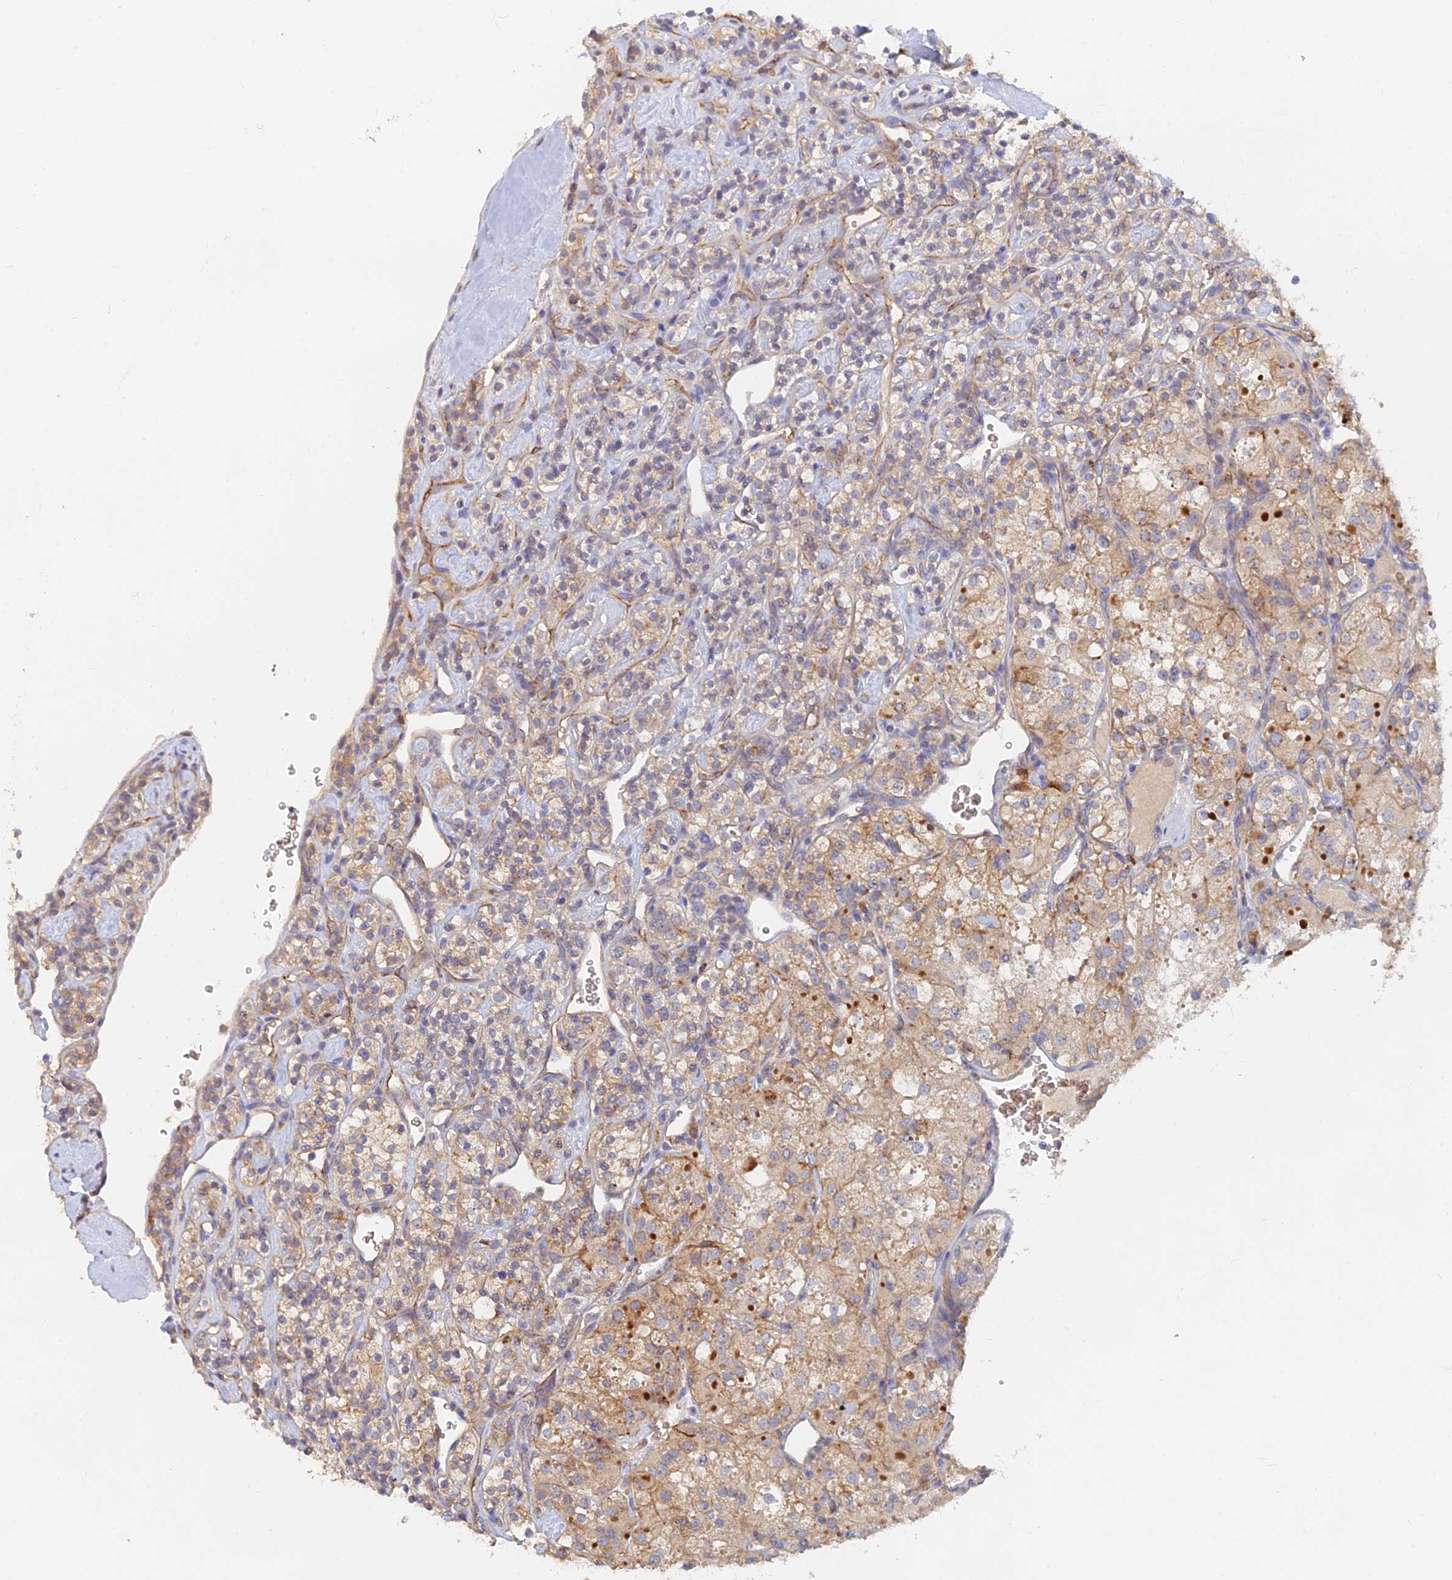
{"staining": {"intensity": "moderate", "quantity": "25%-75%", "location": "cytoplasmic/membranous"}, "tissue": "renal cancer", "cell_type": "Tumor cells", "image_type": "cancer", "snomed": [{"axis": "morphology", "description": "Adenocarcinoma, NOS"}, {"axis": "topography", "description": "Kidney"}], "caption": "This histopathology image reveals renal cancer (adenocarcinoma) stained with immunohistochemistry to label a protein in brown. The cytoplasmic/membranous of tumor cells show moderate positivity for the protein. Nuclei are counter-stained blue.", "gene": "ARRDC1", "patient": {"sex": "male", "age": 77}}